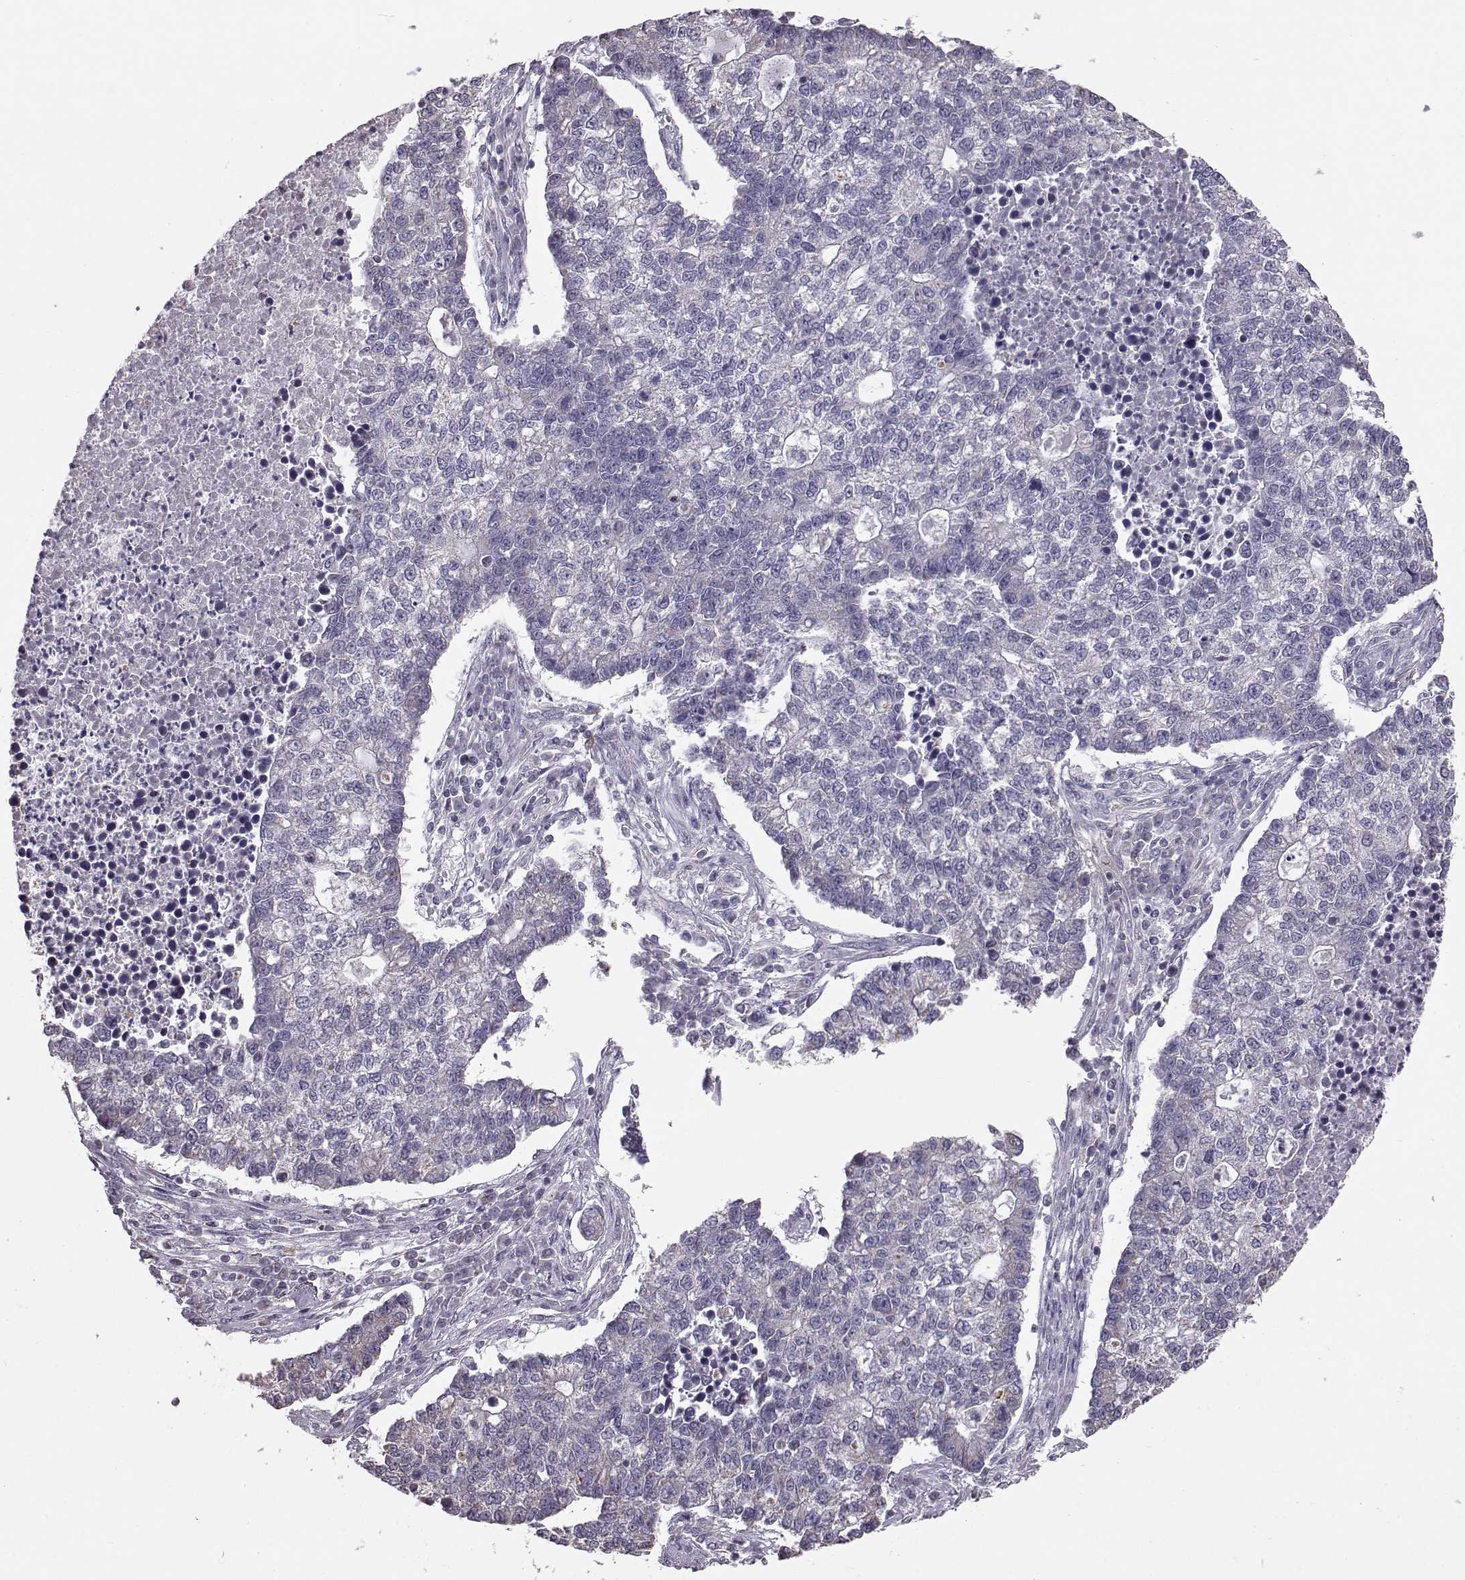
{"staining": {"intensity": "negative", "quantity": "none", "location": "none"}, "tissue": "lung cancer", "cell_type": "Tumor cells", "image_type": "cancer", "snomed": [{"axis": "morphology", "description": "Adenocarcinoma, NOS"}, {"axis": "topography", "description": "Lung"}], "caption": "High magnification brightfield microscopy of lung cancer (adenocarcinoma) stained with DAB (brown) and counterstained with hematoxylin (blue): tumor cells show no significant expression.", "gene": "ALDH3A1", "patient": {"sex": "male", "age": 57}}